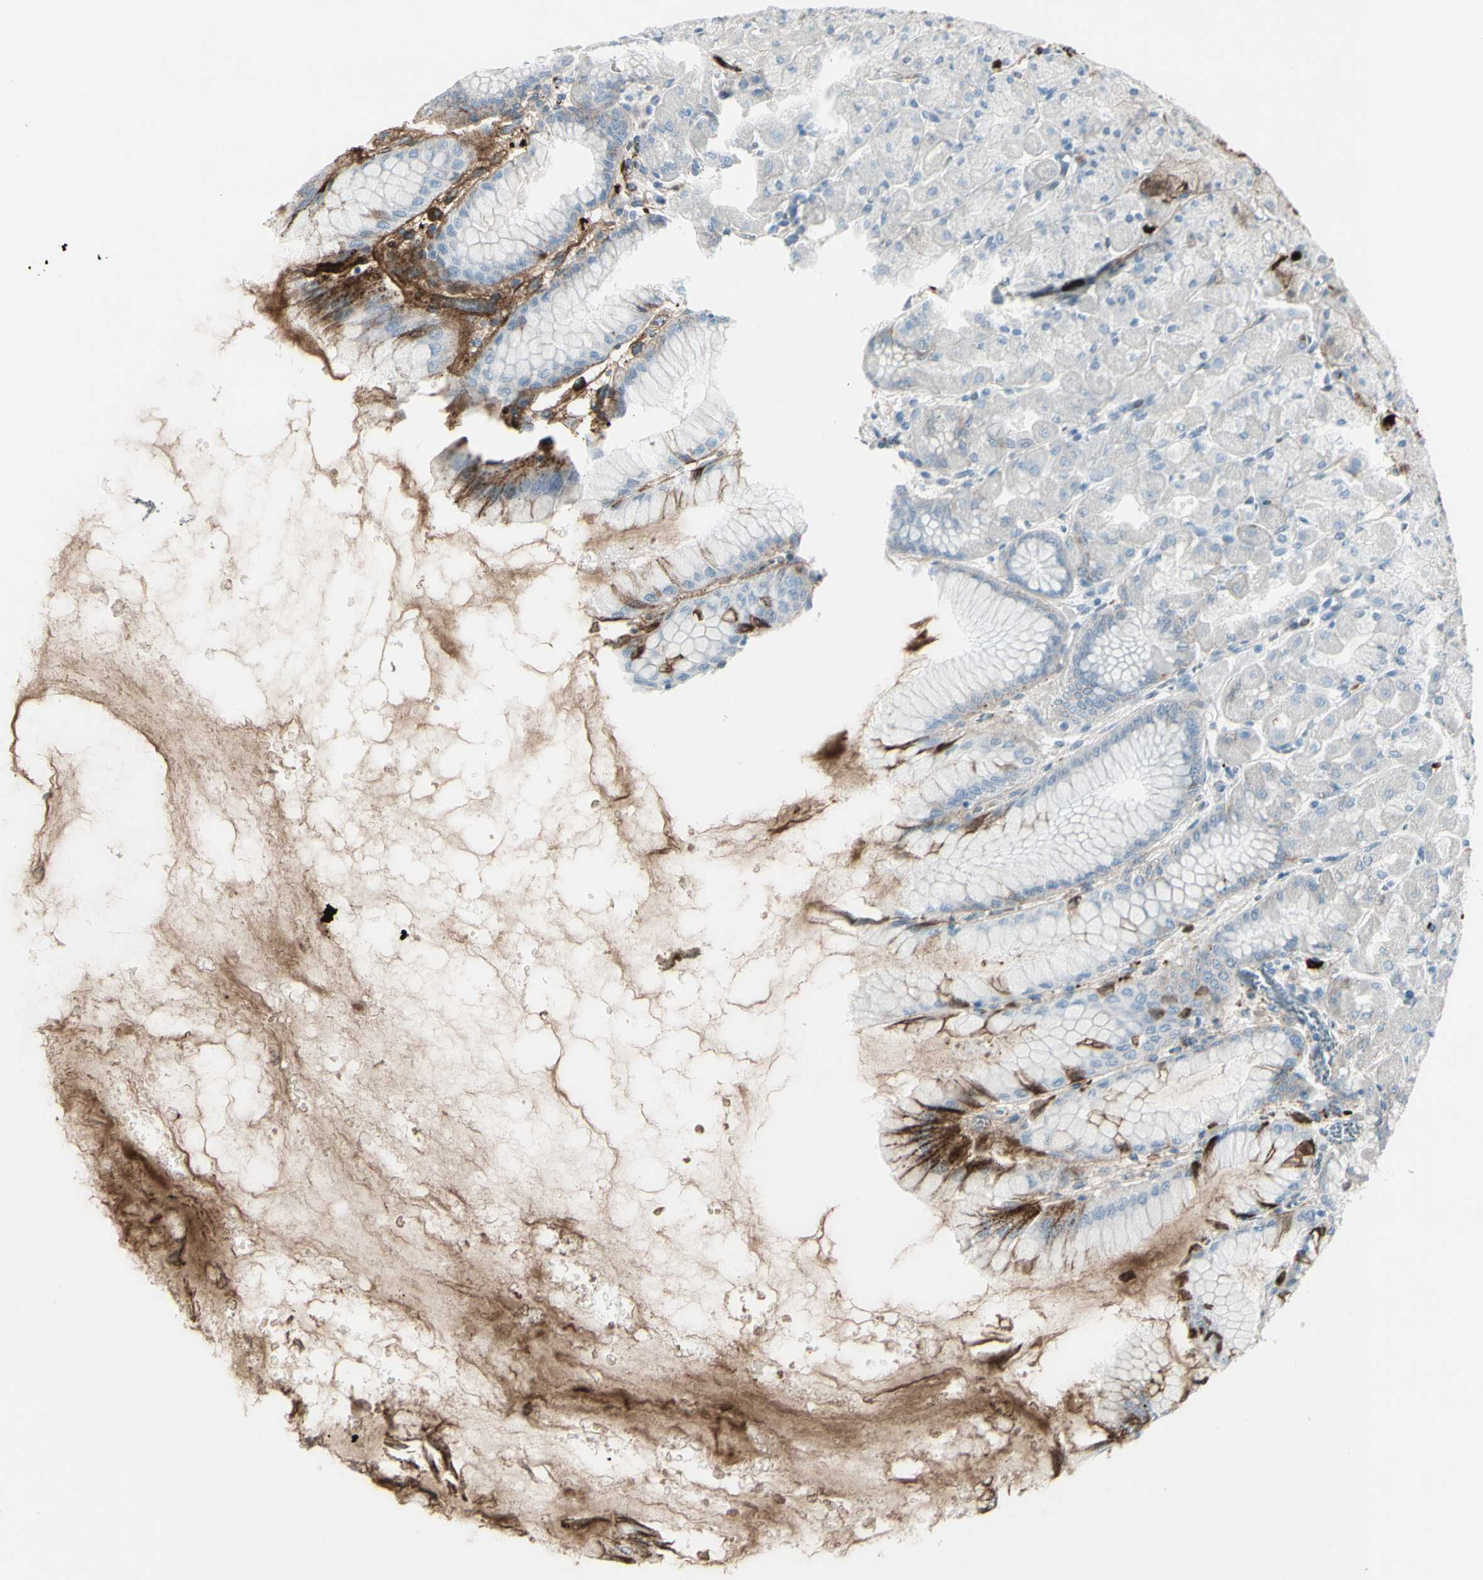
{"staining": {"intensity": "weak", "quantity": "<25%", "location": "cytoplasmic/membranous"}, "tissue": "stomach", "cell_type": "Glandular cells", "image_type": "normal", "snomed": [{"axis": "morphology", "description": "Normal tissue, NOS"}, {"axis": "topography", "description": "Stomach, upper"}], "caption": "A high-resolution image shows IHC staining of normal stomach, which shows no significant positivity in glandular cells.", "gene": "IGHG1", "patient": {"sex": "female", "age": 56}}